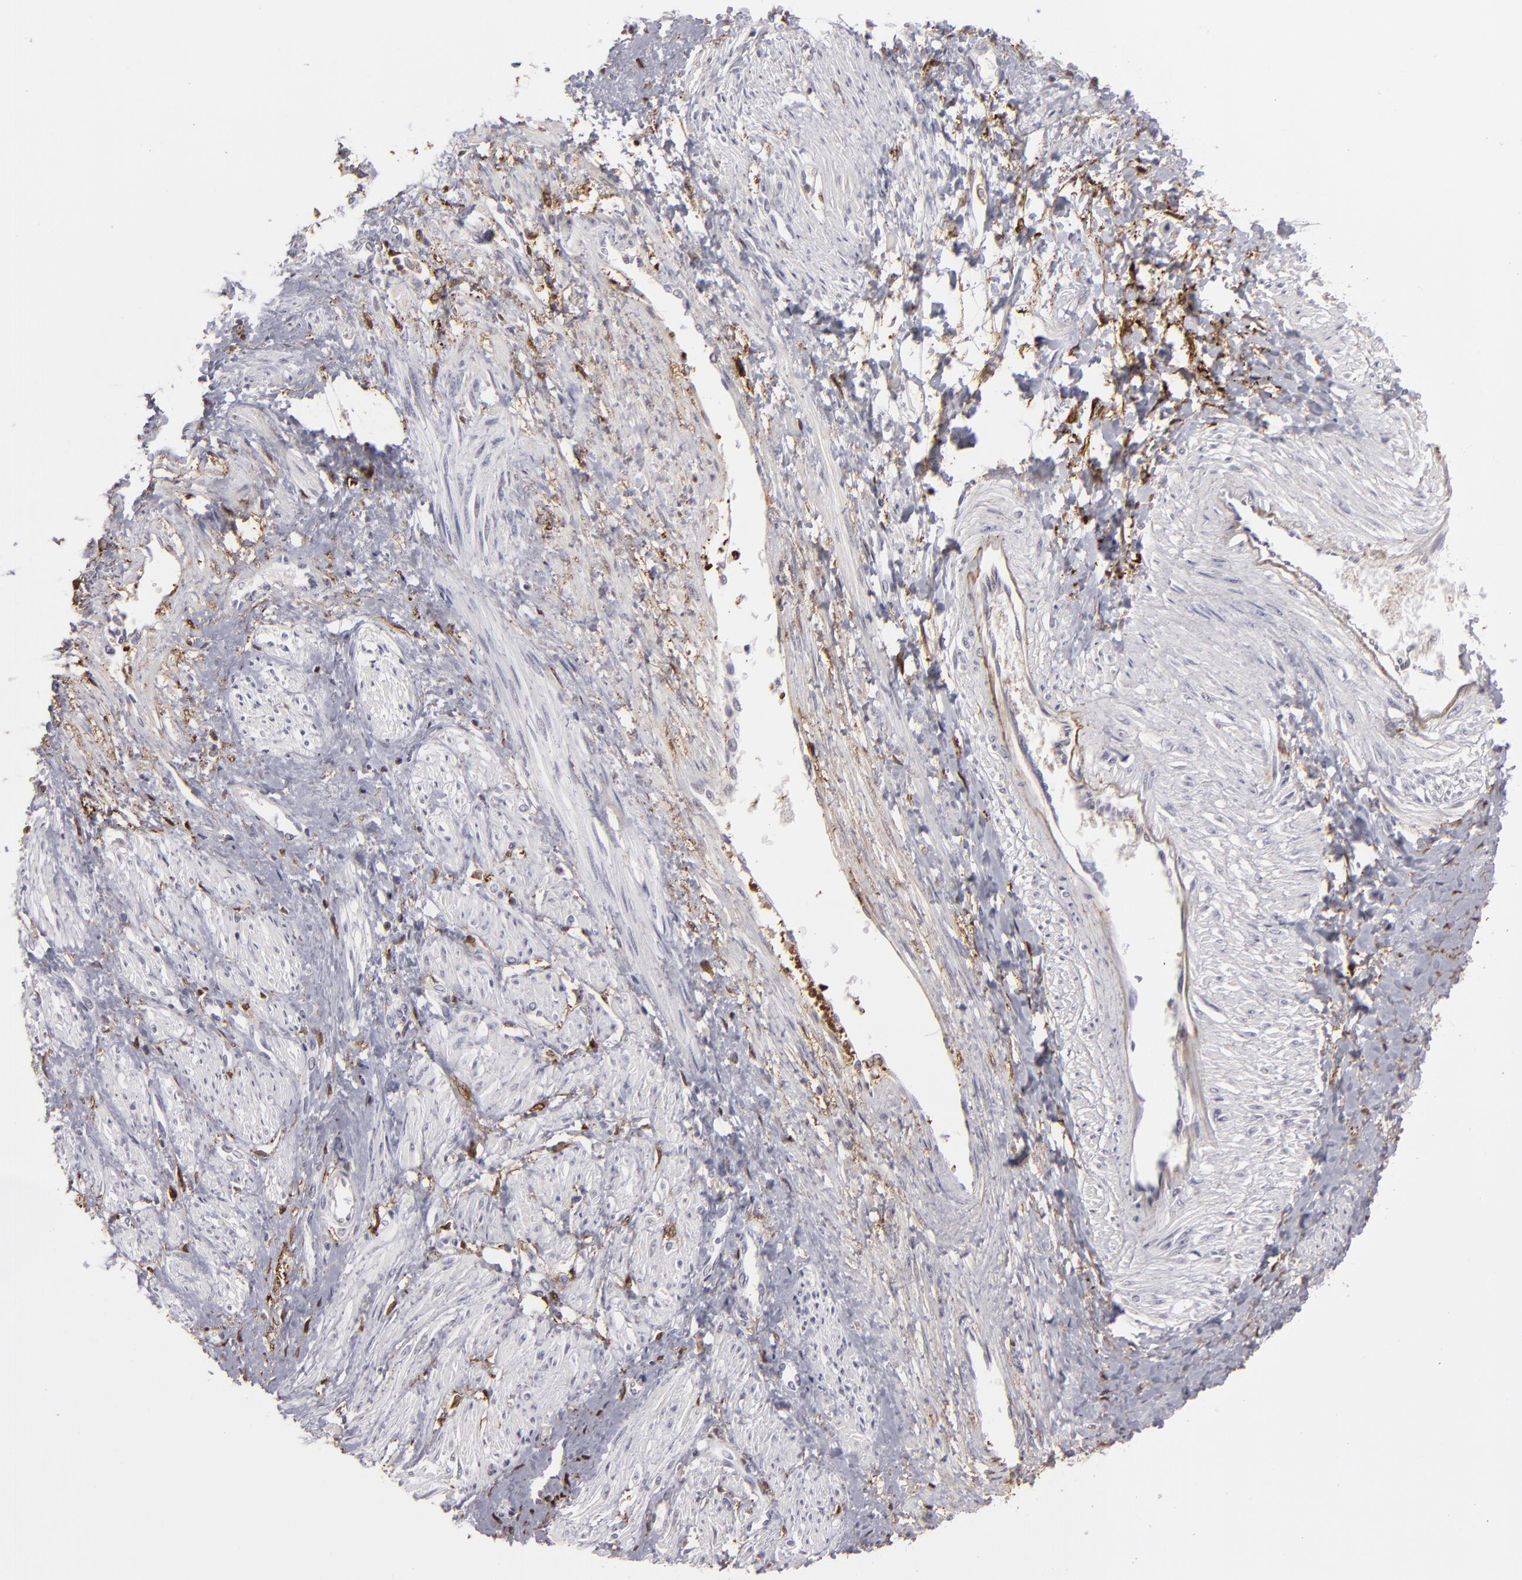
{"staining": {"intensity": "moderate", "quantity": "25%-75%", "location": "cytoplasmic/membranous"}, "tissue": "smooth muscle", "cell_type": "Smooth muscle cells", "image_type": "normal", "snomed": [{"axis": "morphology", "description": "Normal tissue, NOS"}, {"axis": "topography", "description": "Smooth muscle"}, {"axis": "topography", "description": "Uterus"}], "caption": "This image exhibits IHC staining of benign human smooth muscle, with medium moderate cytoplasmic/membranous expression in approximately 25%-75% of smooth muscle cells.", "gene": "SEMA3G", "patient": {"sex": "female", "age": 39}}